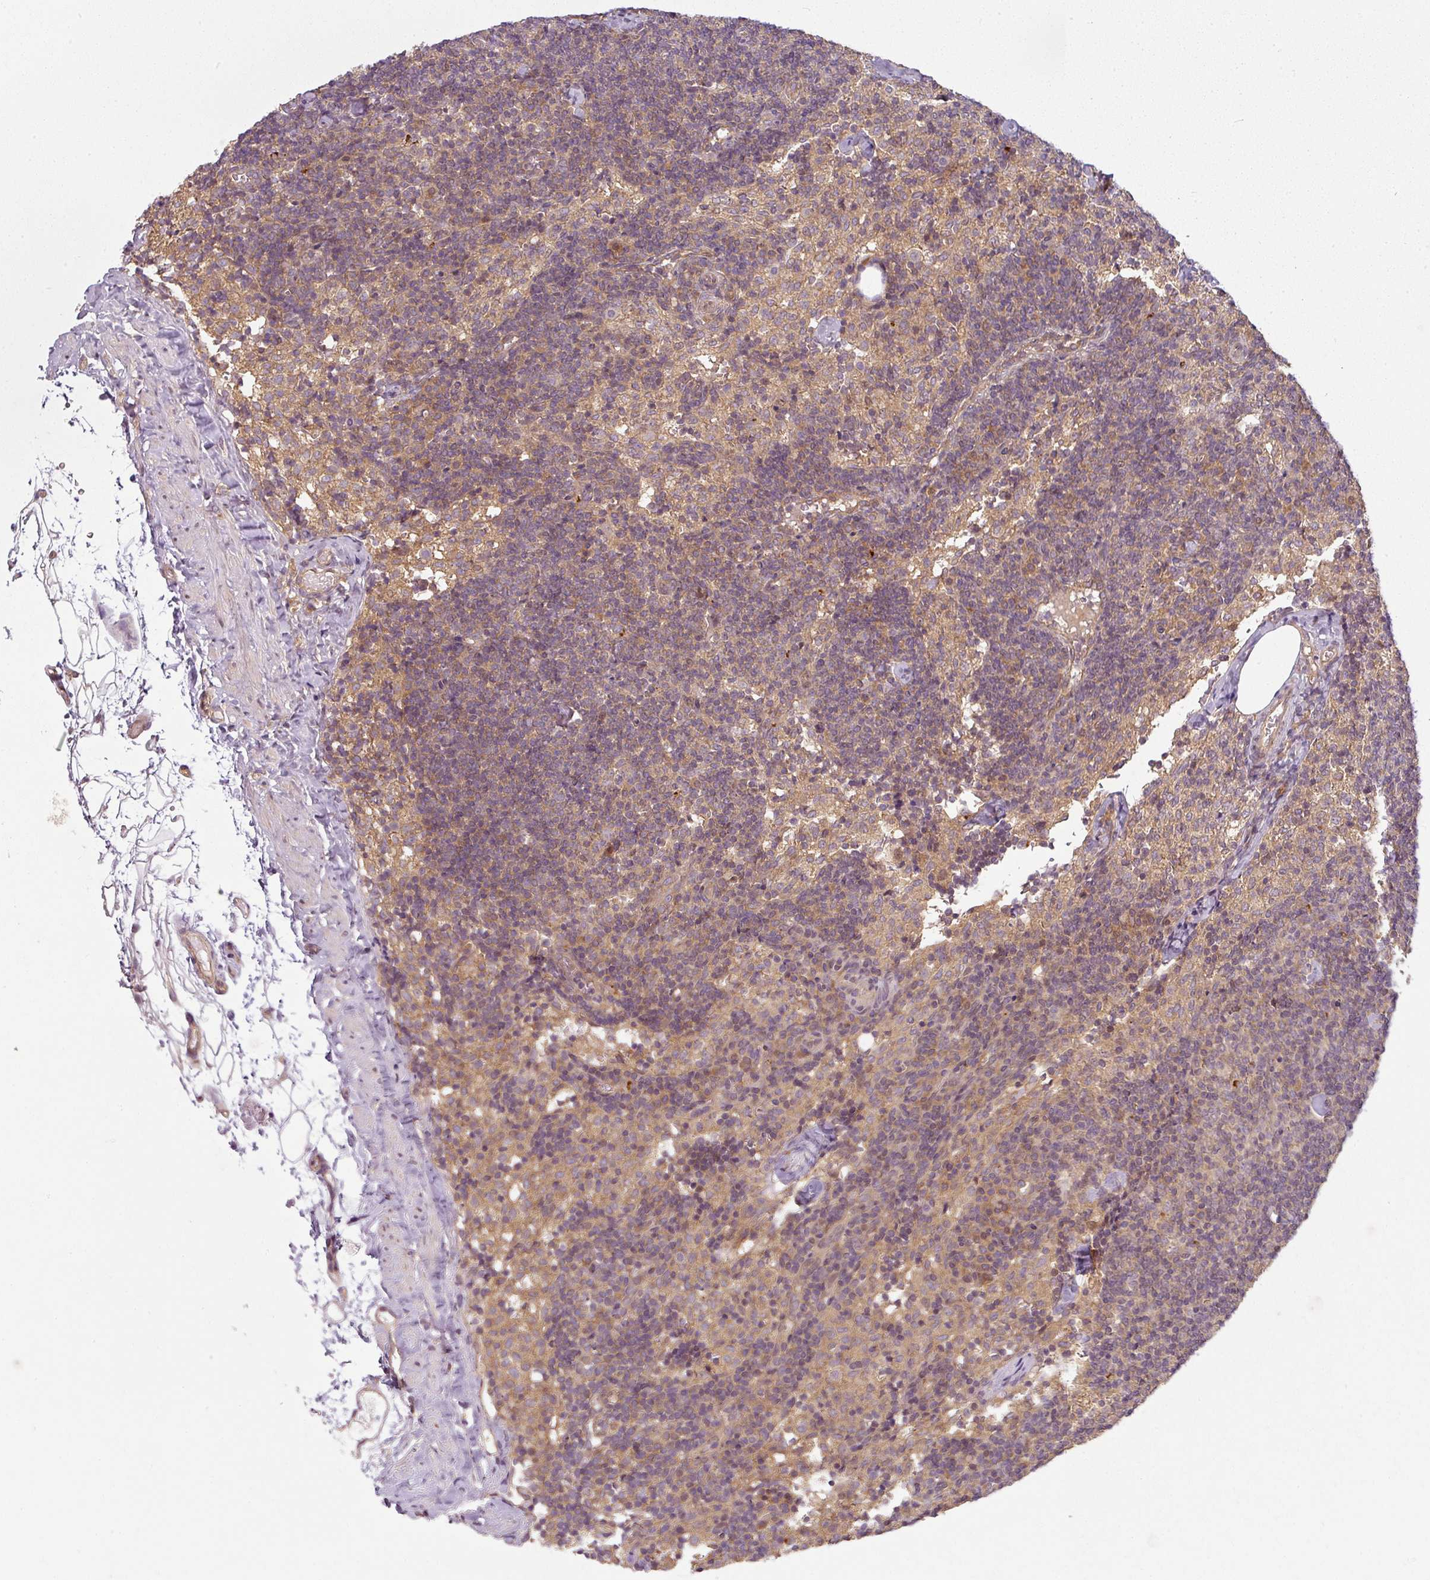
{"staining": {"intensity": "weak", "quantity": "<25%", "location": "cytoplasmic/membranous"}, "tissue": "lymph node", "cell_type": "Germinal center cells", "image_type": "normal", "snomed": [{"axis": "morphology", "description": "Normal tissue, NOS"}, {"axis": "topography", "description": "Lymph node"}], "caption": "Human lymph node stained for a protein using IHC demonstrates no expression in germinal center cells.", "gene": "RNF31", "patient": {"sex": "female", "age": 52}}